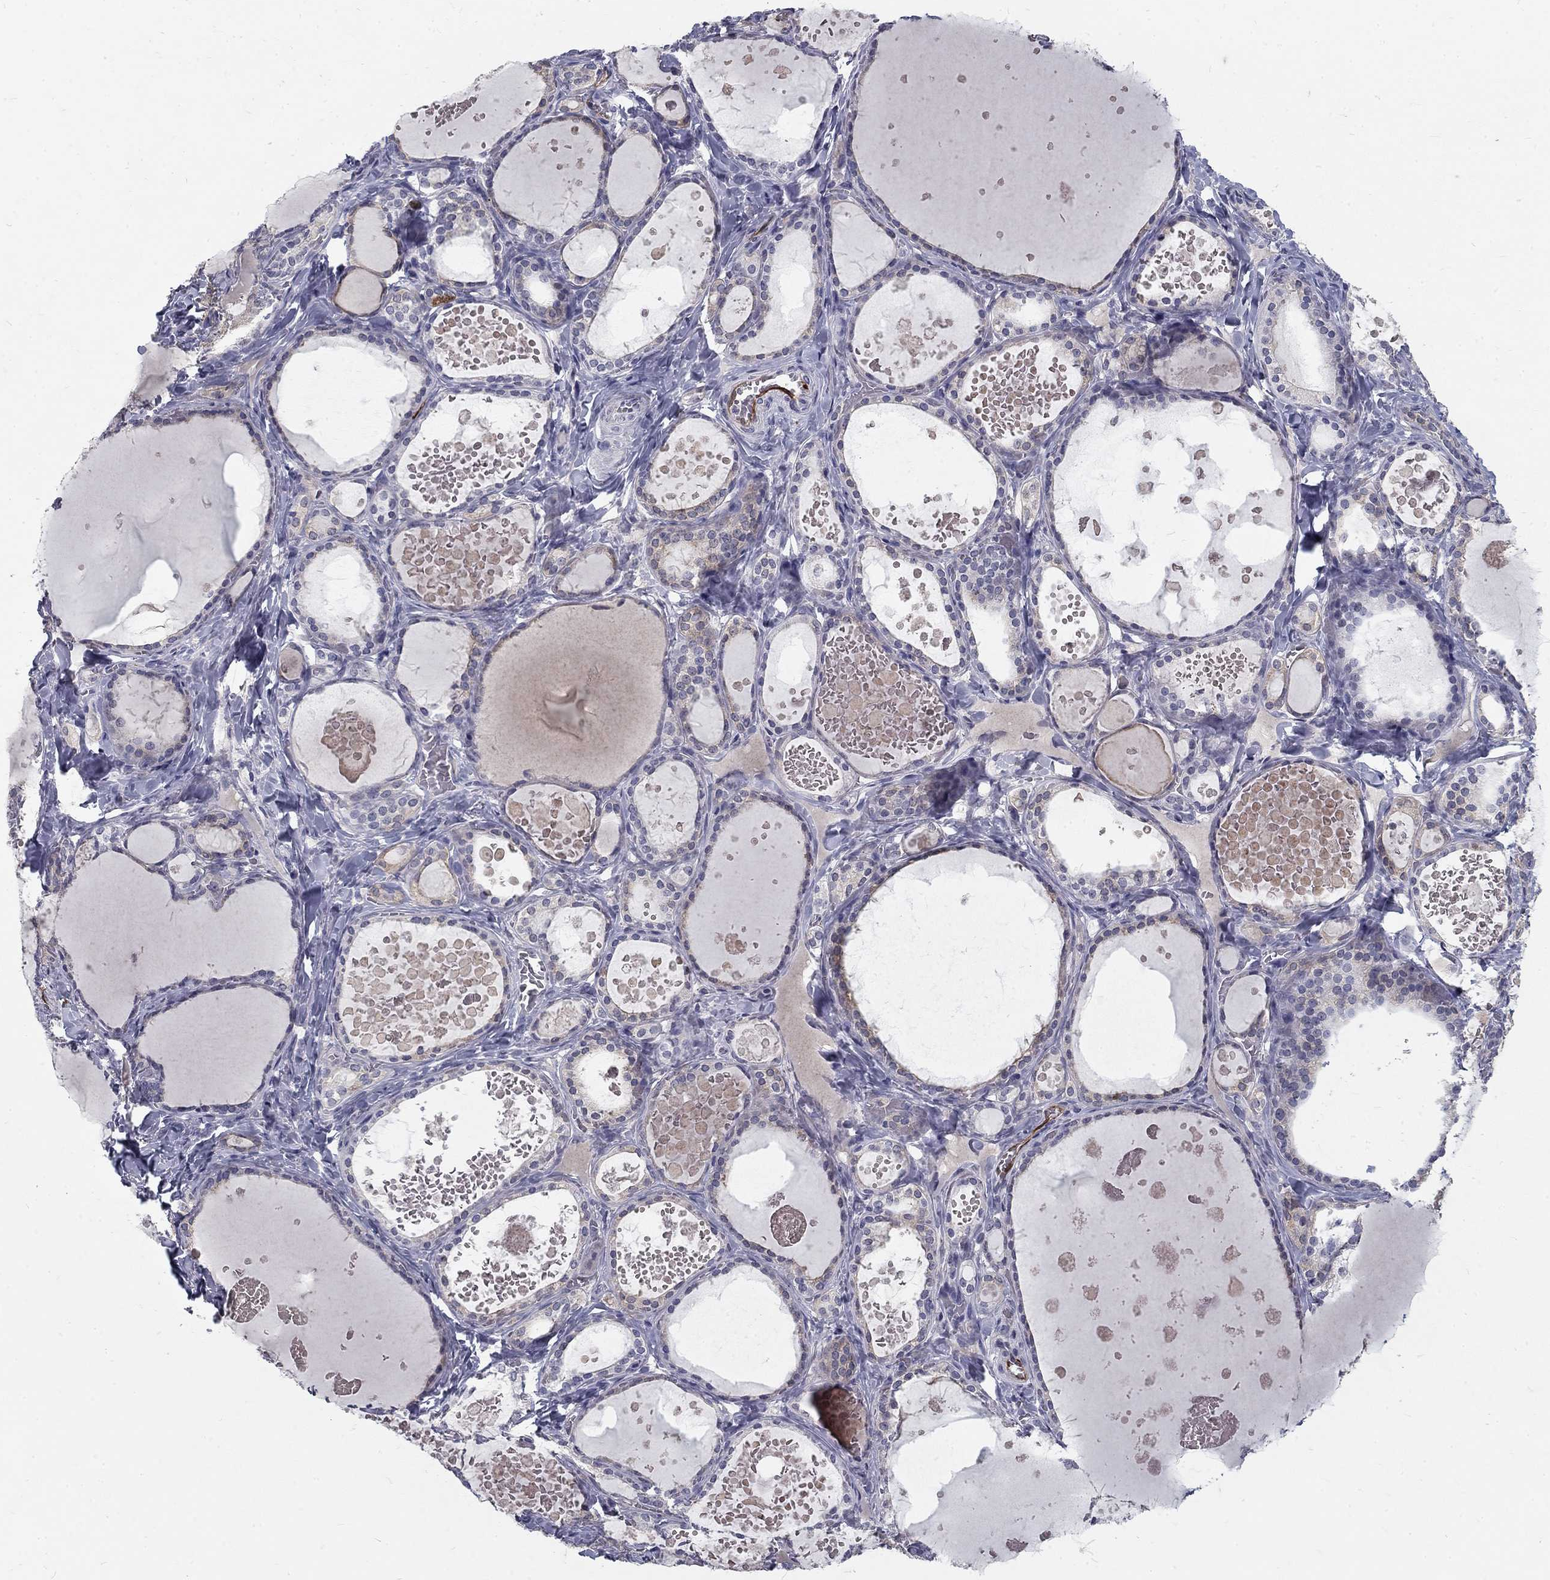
{"staining": {"intensity": "negative", "quantity": "none", "location": "none"}, "tissue": "thyroid gland", "cell_type": "Glandular cells", "image_type": "normal", "snomed": [{"axis": "morphology", "description": "Normal tissue, NOS"}, {"axis": "topography", "description": "Thyroid gland"}], "caption": "IHC histopathology image of unremarkable human thyroid gland stained for a protein (brown), which demonstrates no expression in glandular cells.", "gene": "NOS1", "patient": {"sex": "female", "age": 56}}